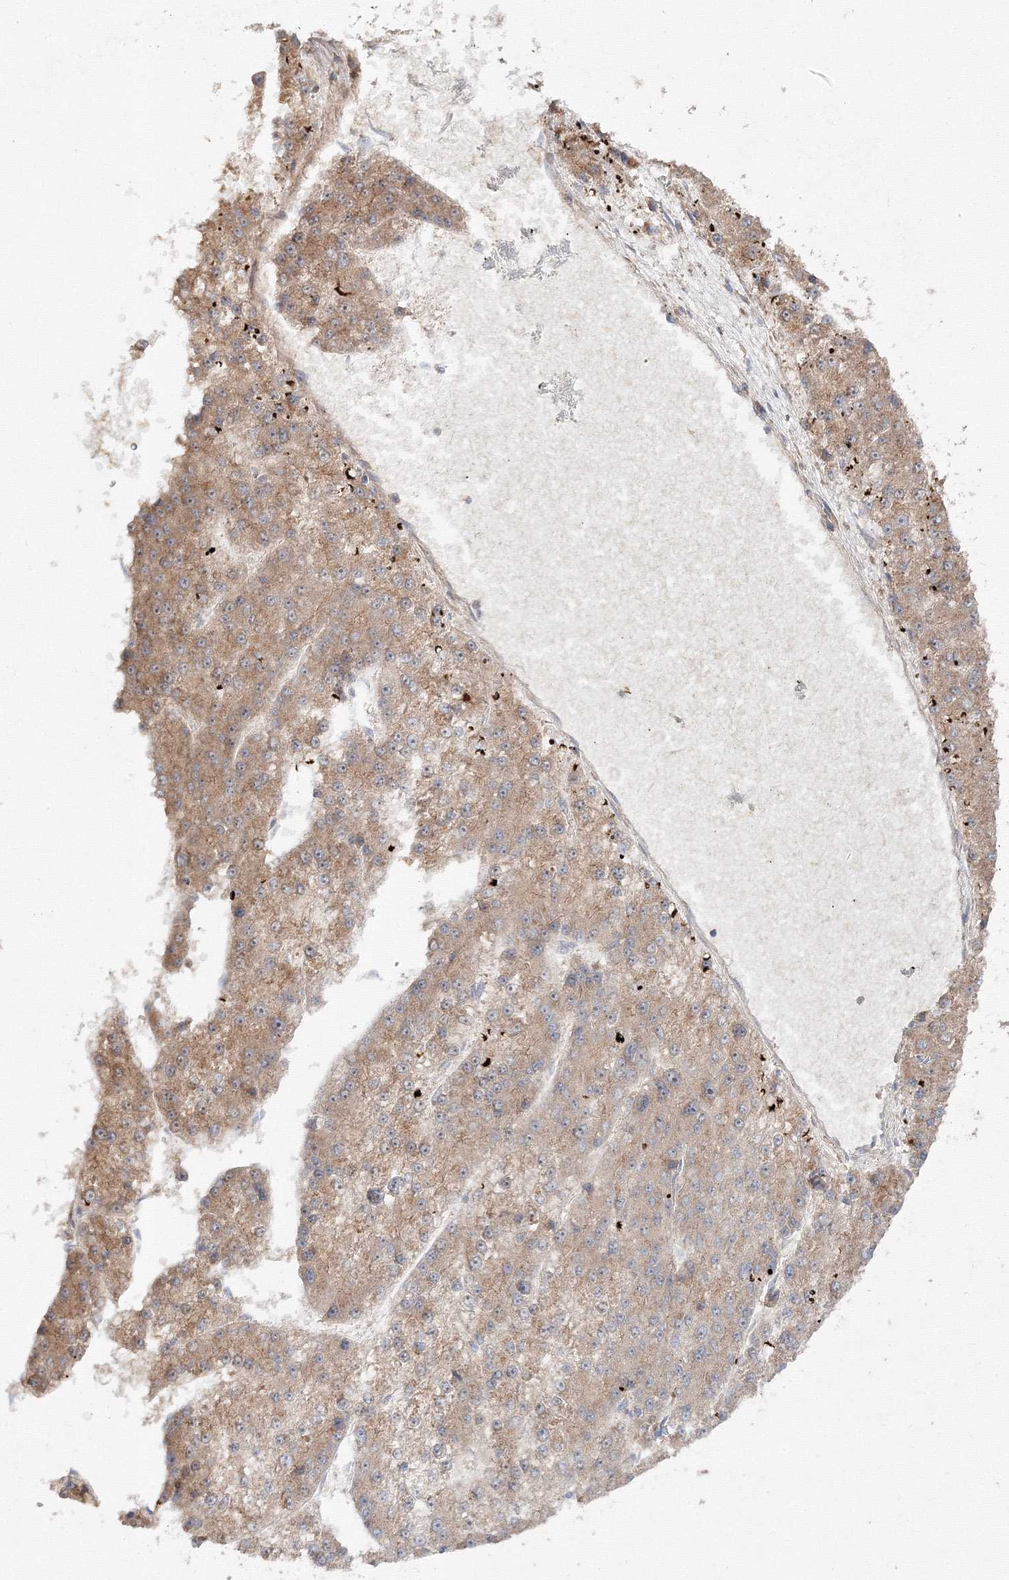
{"staining": {"intensity": "moderate", "quantity": ">75%", "location": "cytoplasmic/membranous"}, "tissue": "liver cancer", "cell_type": "Tumor cells", "image_type": "cancer", "snomed": [{"axis": "morphology", "description": "Carcinoma, Hepatocellular, NOS"}, {"axis": "topography", "description": "Liver"}], "caption": "Tumor cells reveal medium levels of moderate cytoplasmic/membranous staining in approximately >75% of cells in liver hepatocellular carcinoma.", "gene": "DDO", "patient": {"sex": "female", "age": 73}}